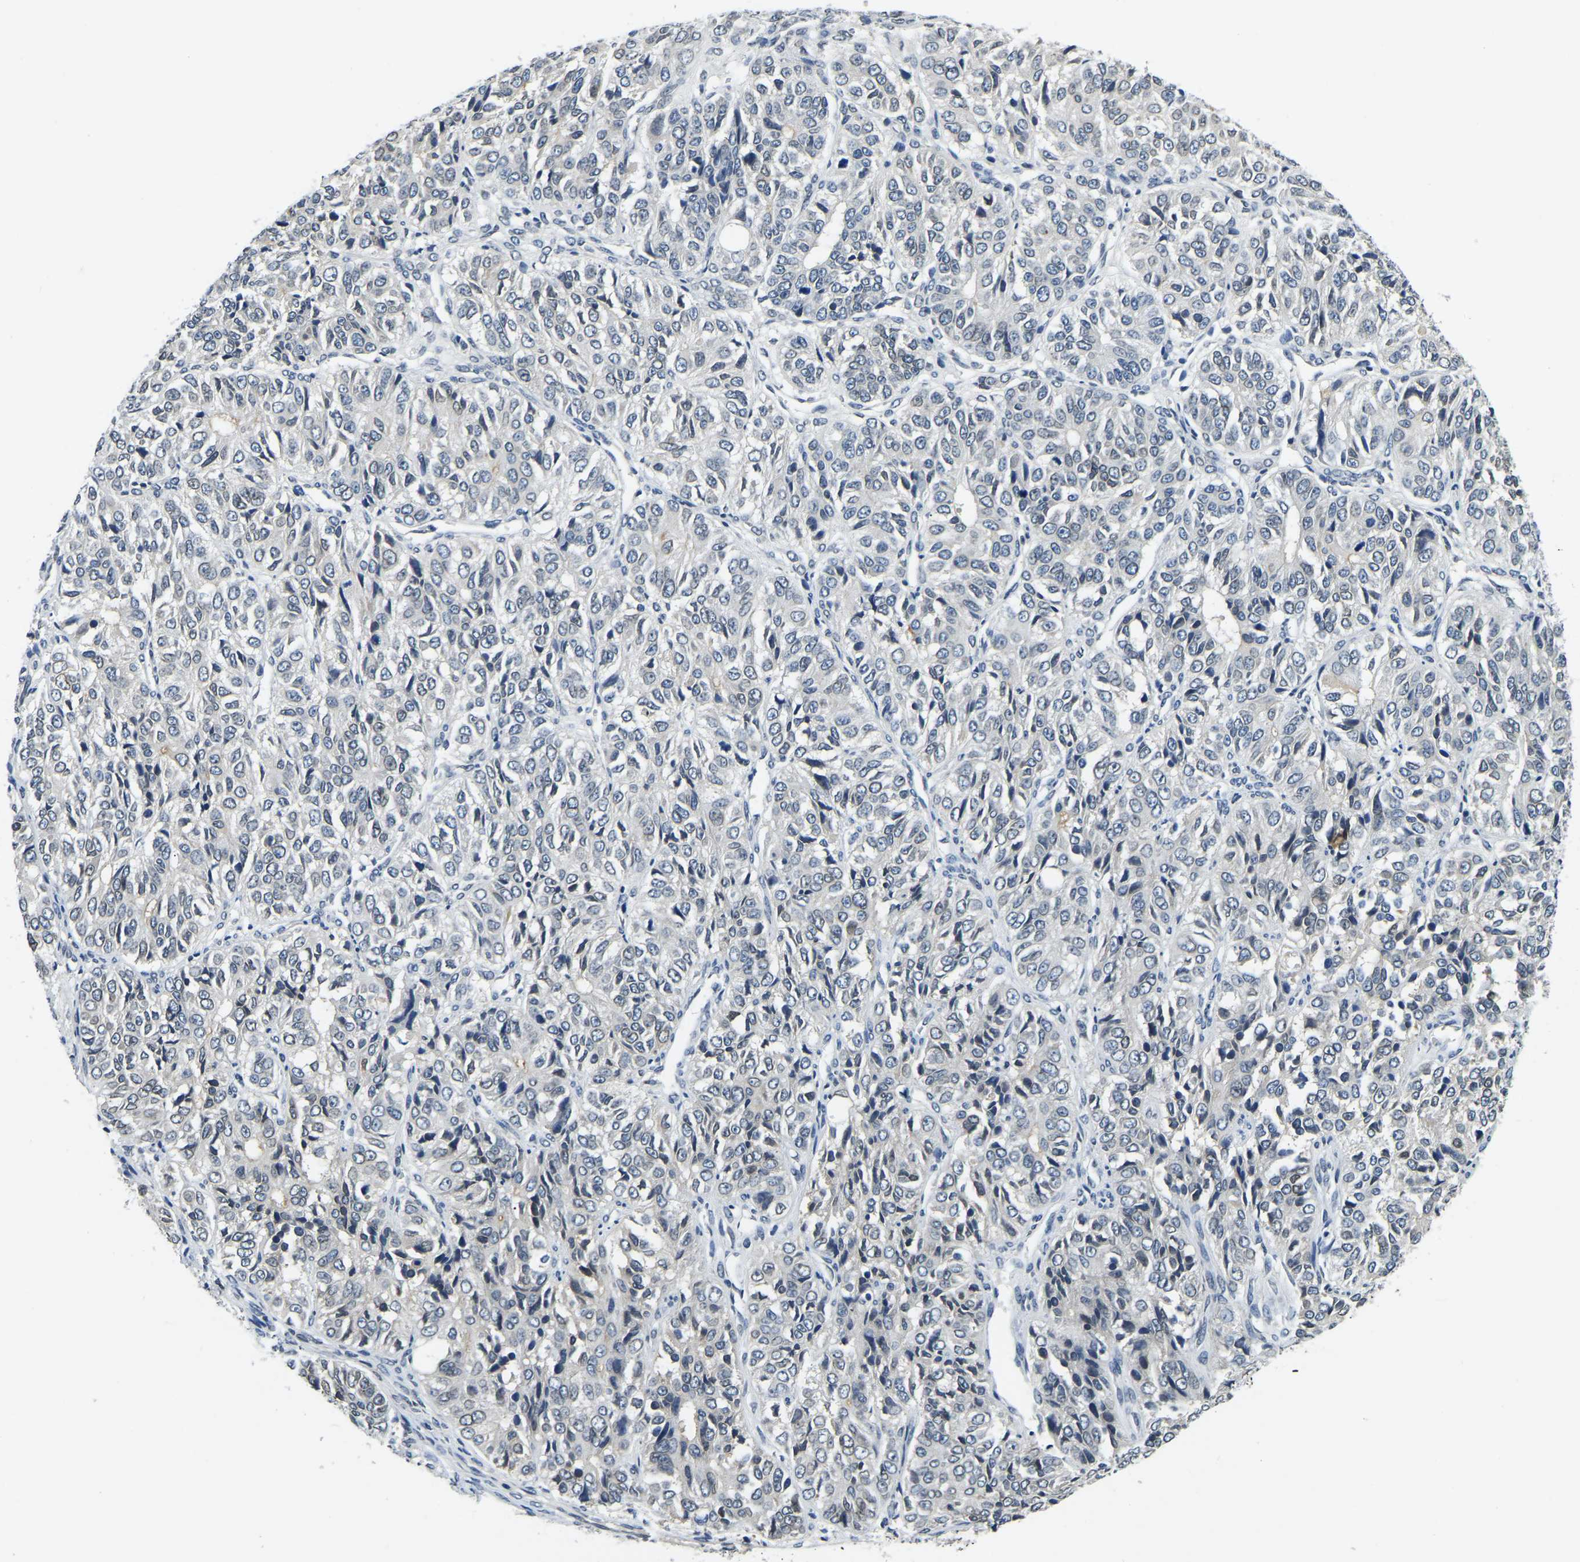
{"staining": {"intensity": "weak", "quantity": "<25%", "location": "cytoplasmic/membranous"}, "tissue": "ovarian cancer", "cell_type": "Tumor cells", "image_type": "cancer", "snomed": [{"axis": "morphology", "description": "Carcinoma, endometroid"}, {"axis": "topography", "description": "Ovary"}], "caption": "DAB immunohistochemical staining of ovarian endometroid carcinoma exhibits no significant staining in tumor cells.", "gene": "RANBP2", "patient": {"sex": "female", "age": 51}}